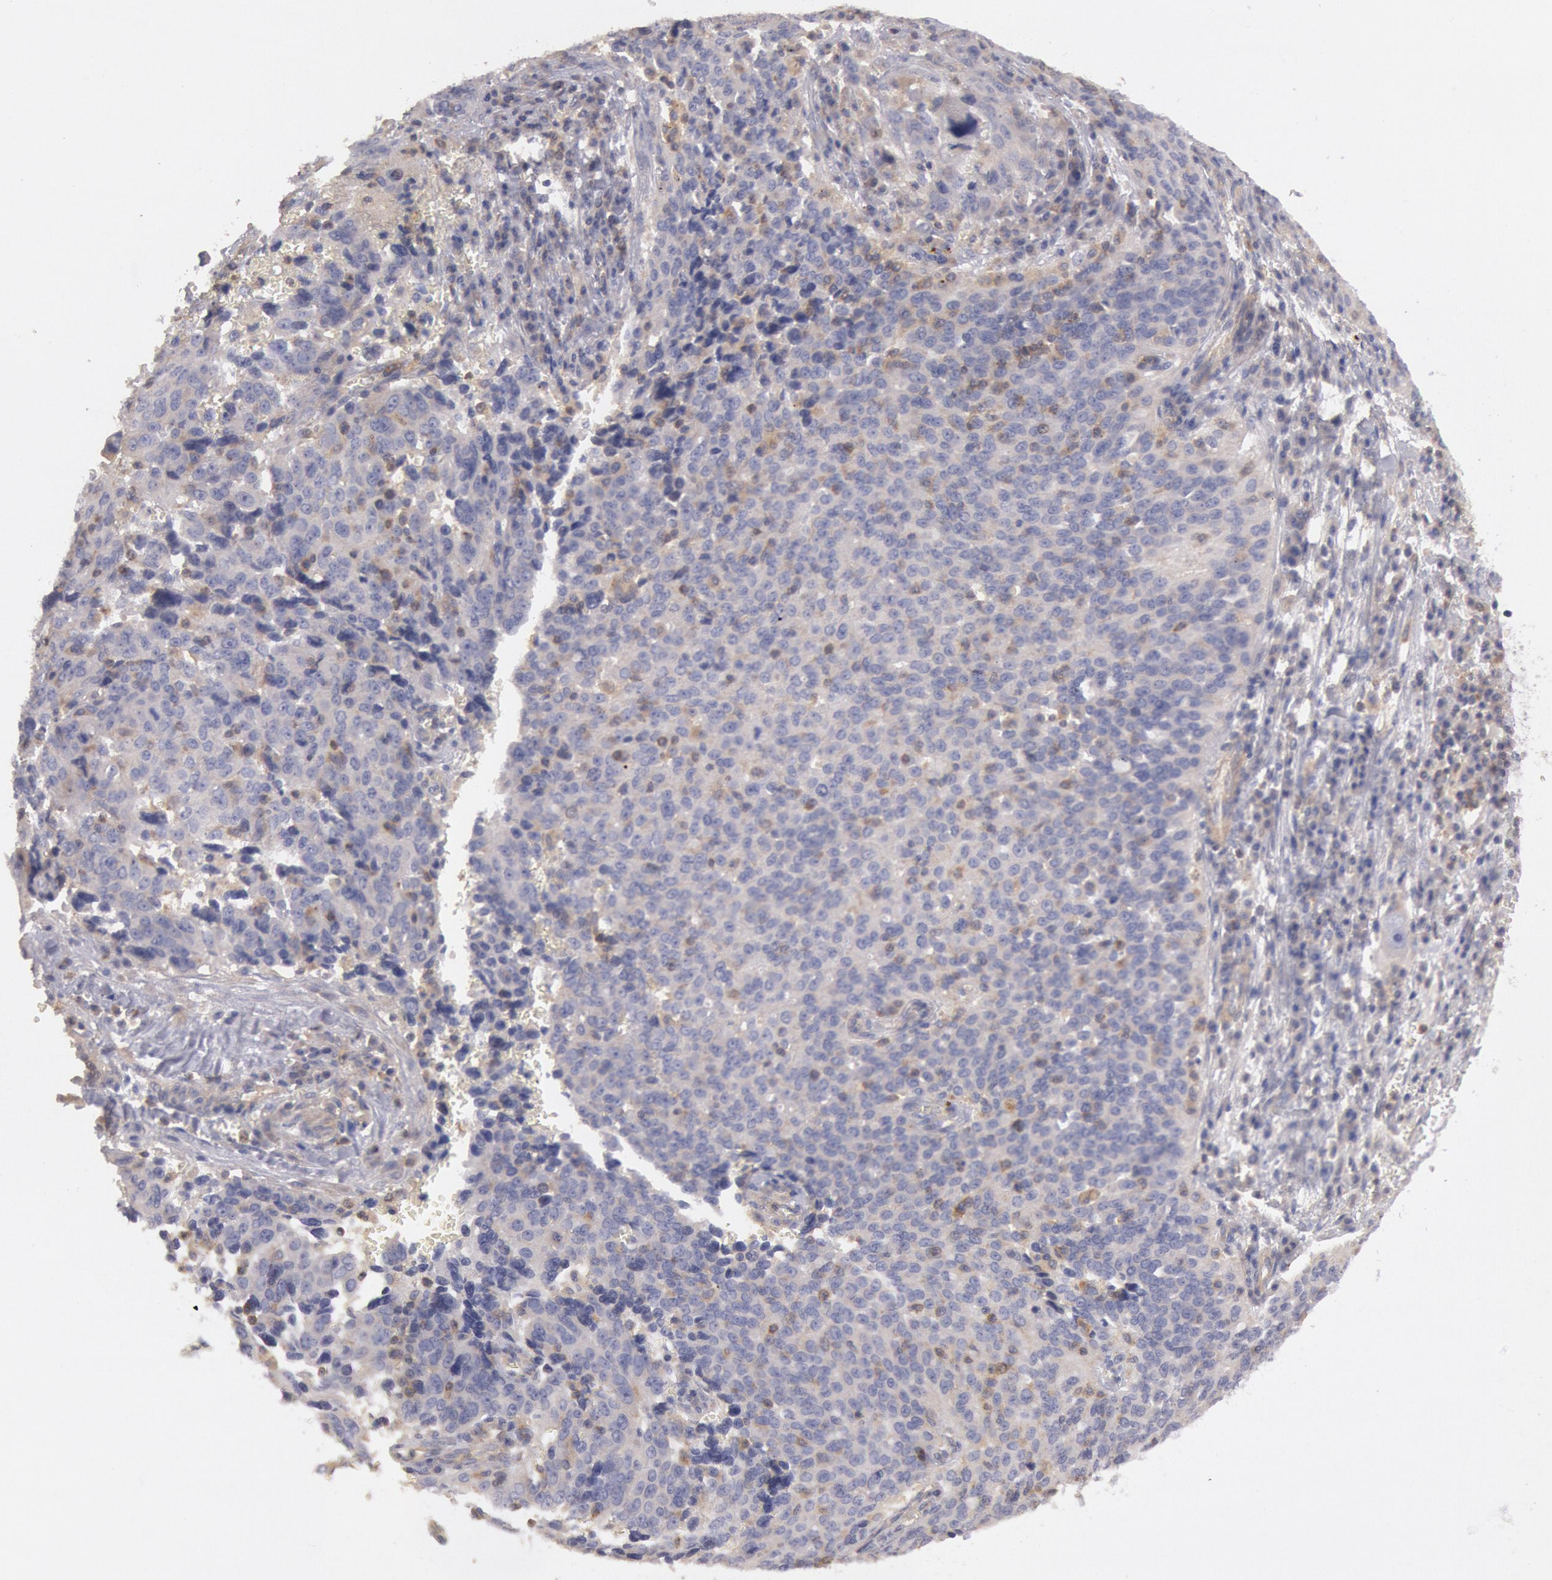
{"staining": {"intensity": "weak", "quantity": "<25%", "location": "cytoplasmic/membranous"}, "tissue": "ovarian cancer", "cell_type": "Tumor cells", "image_type": "cancer", "snomed": [{"axis": "morphology", "description": "Carcinoma, endometroid"}, {"axis": "topography", "description": "Ovary"}], "caption": "A high-resolution micrograph shows immunohistochemistry (IHC) staining of ovarian cancer (endometroid carcinoma), which reveals no significant positivity in tumor cells.", "gene": "PIK3R1", "patient": {"sex": "female", "age": 75}}